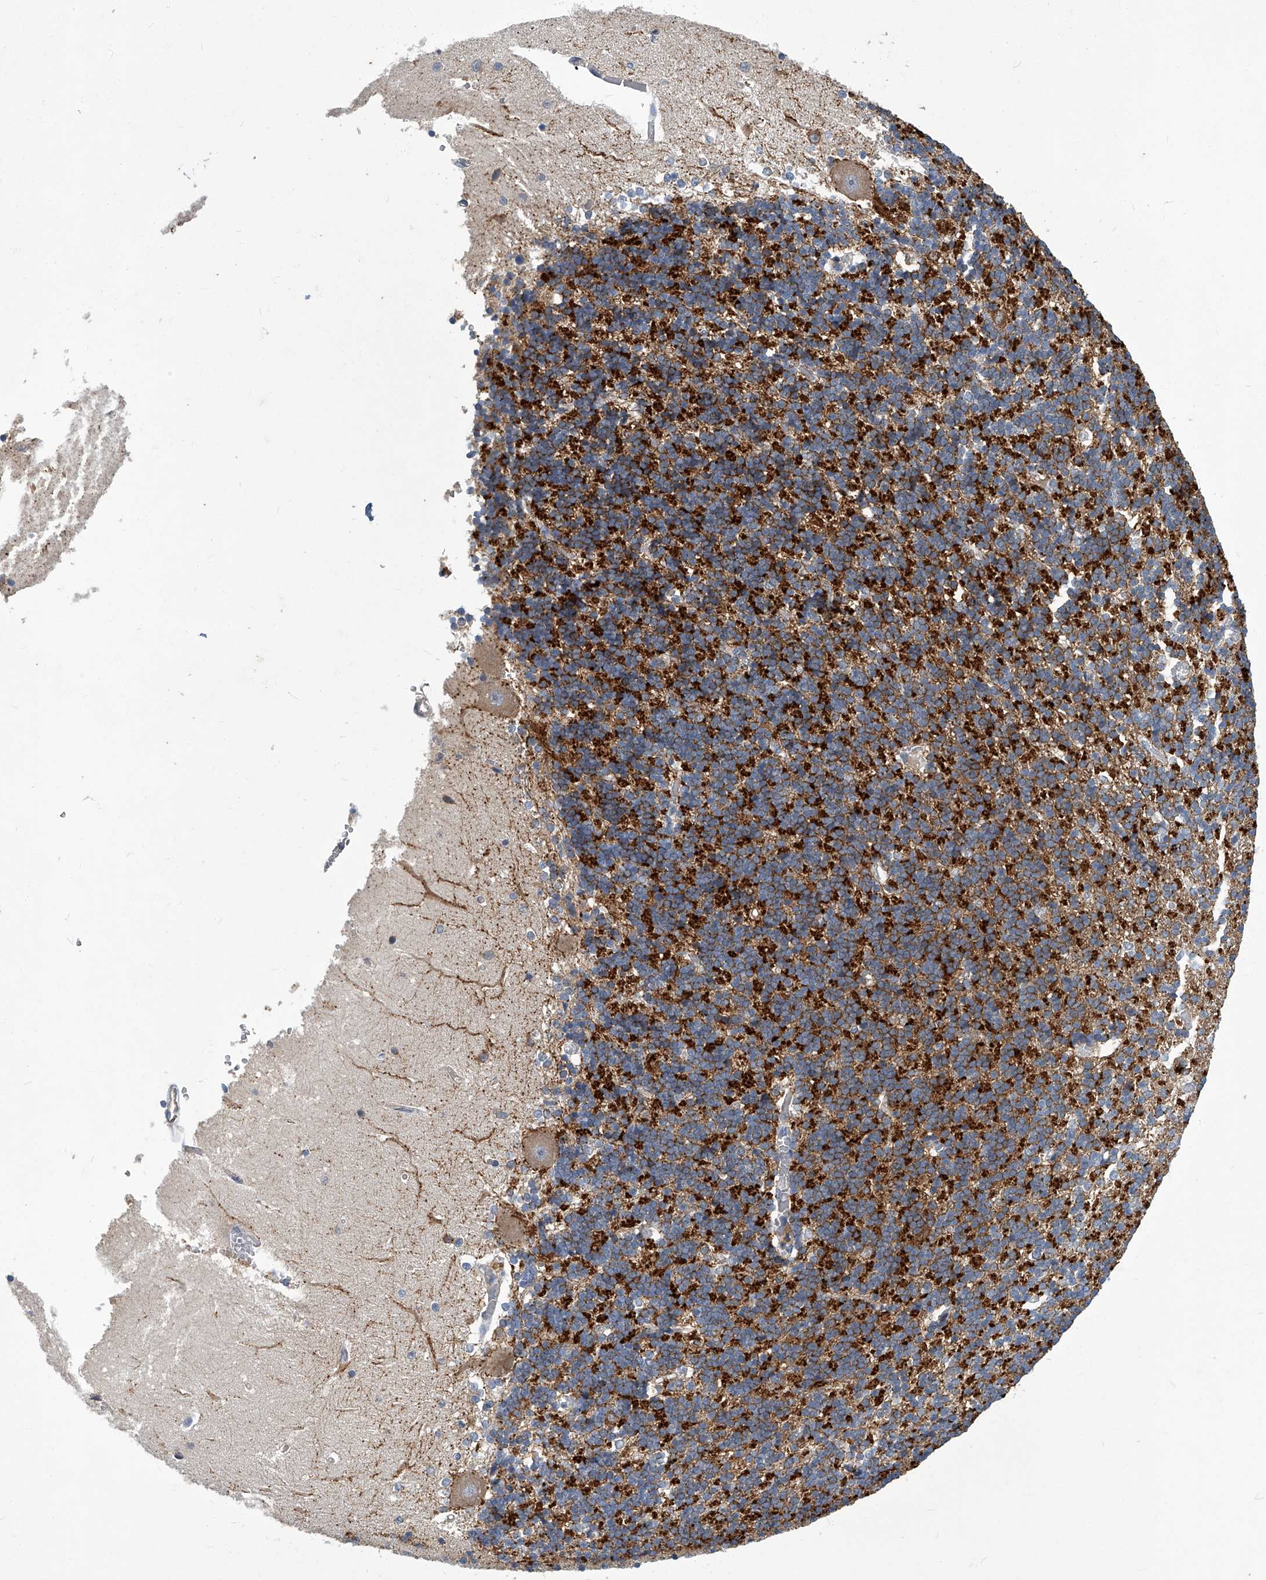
{"staining": {"intensity": "strong", "quantity": "25%-75%", "location": "cytoplasmic/membranous"}, "tissue": "cerebellum", "cell_type": "Cells in granular layer", "image_type": "normal", "snomed": [{"axis": "morphology", "description": "Normal tissue, NOS"}, {"axis": "topography", "description": "Cerebellum"}], "caption": "Approximately 25%-75% of cells in granular layer in normal human cerebellum exhibit strong cytoplasmic/membranous protein positivity as visualized by brown immunohistochemical staining.", "gene": "TGFBR1", "patient": {"sex": "male", "age": 37}}